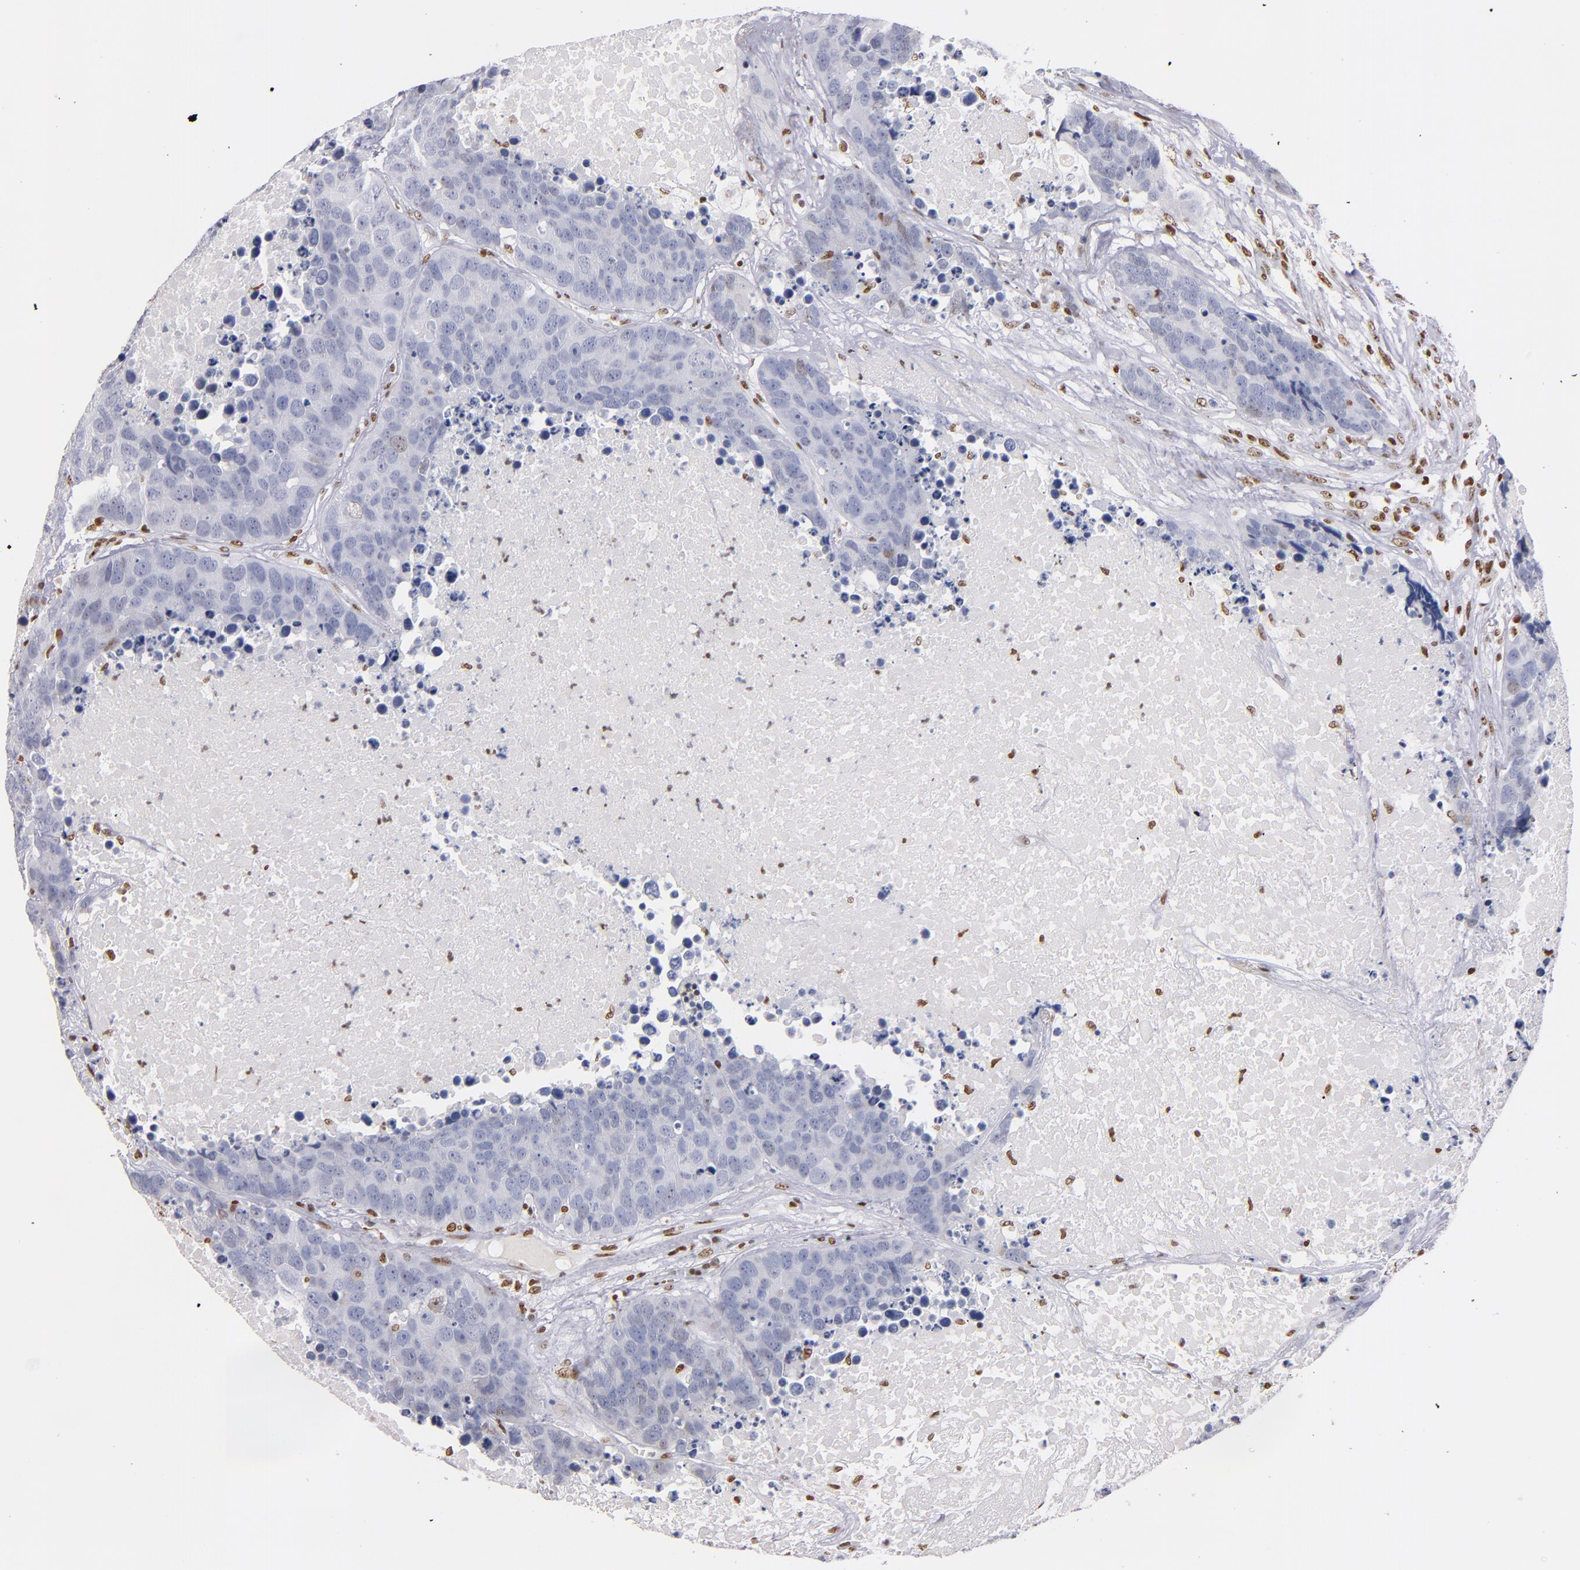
{"staining": {"intensity": "negative", "quantity": "none", "location": "none"}, "tissue": "carcinoid", "cell_type": "Tumor cells", "image_type": "cancer", "snomed": [{"axis": "morphology", "description": "Carcinoid, malignant, NOS"}, {"axis": "topography", "description": "Lung"}], "caption": "High magnification brightfield microscopy of carcinoid (malignant) stained with DAB (brown) and counterstained with hematoxylin (blue): tumor cells show no significant positivity.", "gene": "IFI16", "patient": {"sex": "male", "age": 60}}